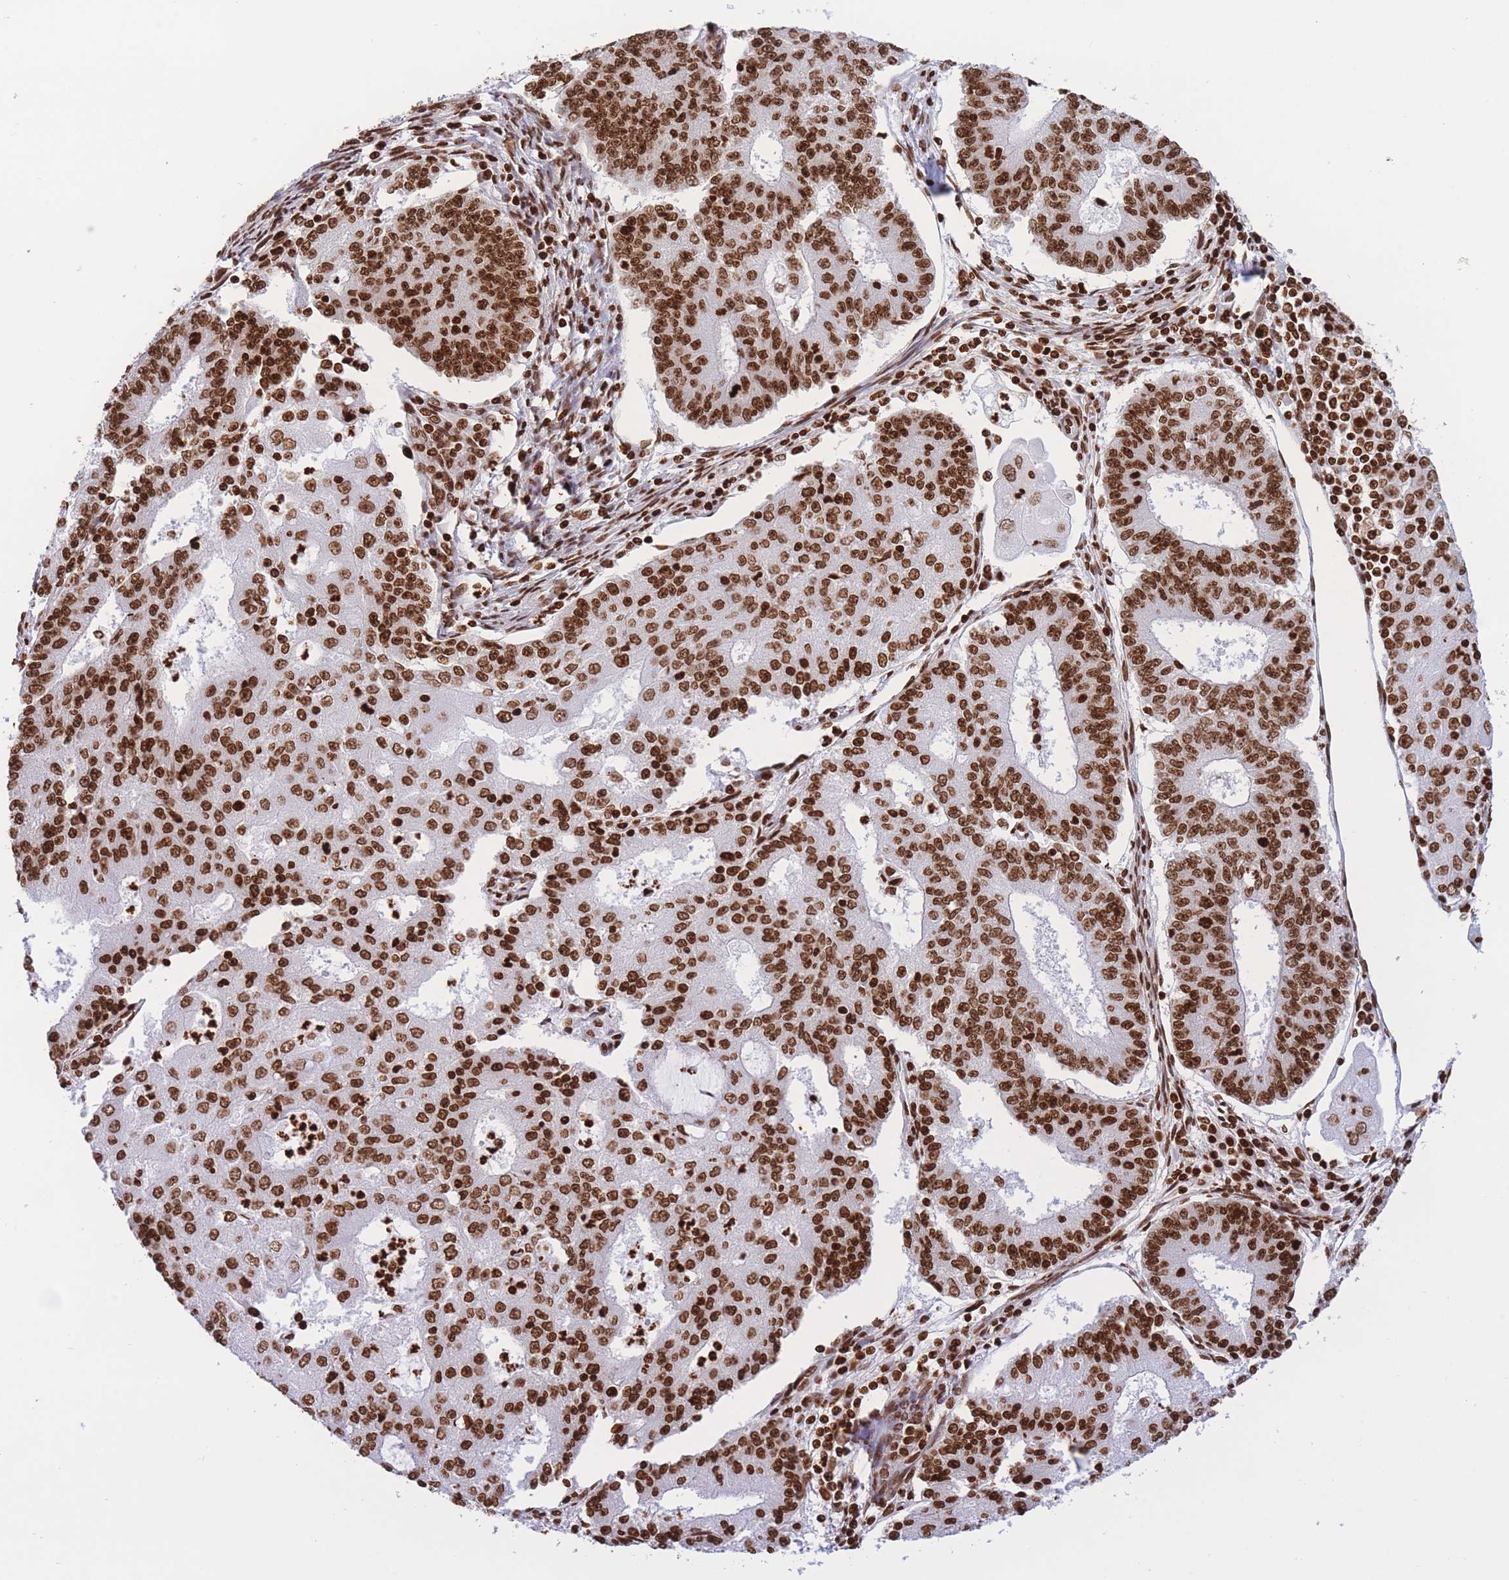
{"staining": {"intensity": "strong", "quantity": ">75%", "location": "nuclear"}, "tissue": "endometrial cancer", "cell_type": "Tumor cells", "image_type": "cancer", "snomed": [{"axis": "morphology", "description": "Adenocarcinoma, NOS"}, {"axis": "topography", "description": "Endometrium"}], "caption": "Immunohistochemical staining of human adenocarcinoma (endometrial) displays high levels of strong nuclear expression in approximately >75% of tumor cells.", "gene": "H2BC11", "patient": {"sex": "female", "age": 56}}